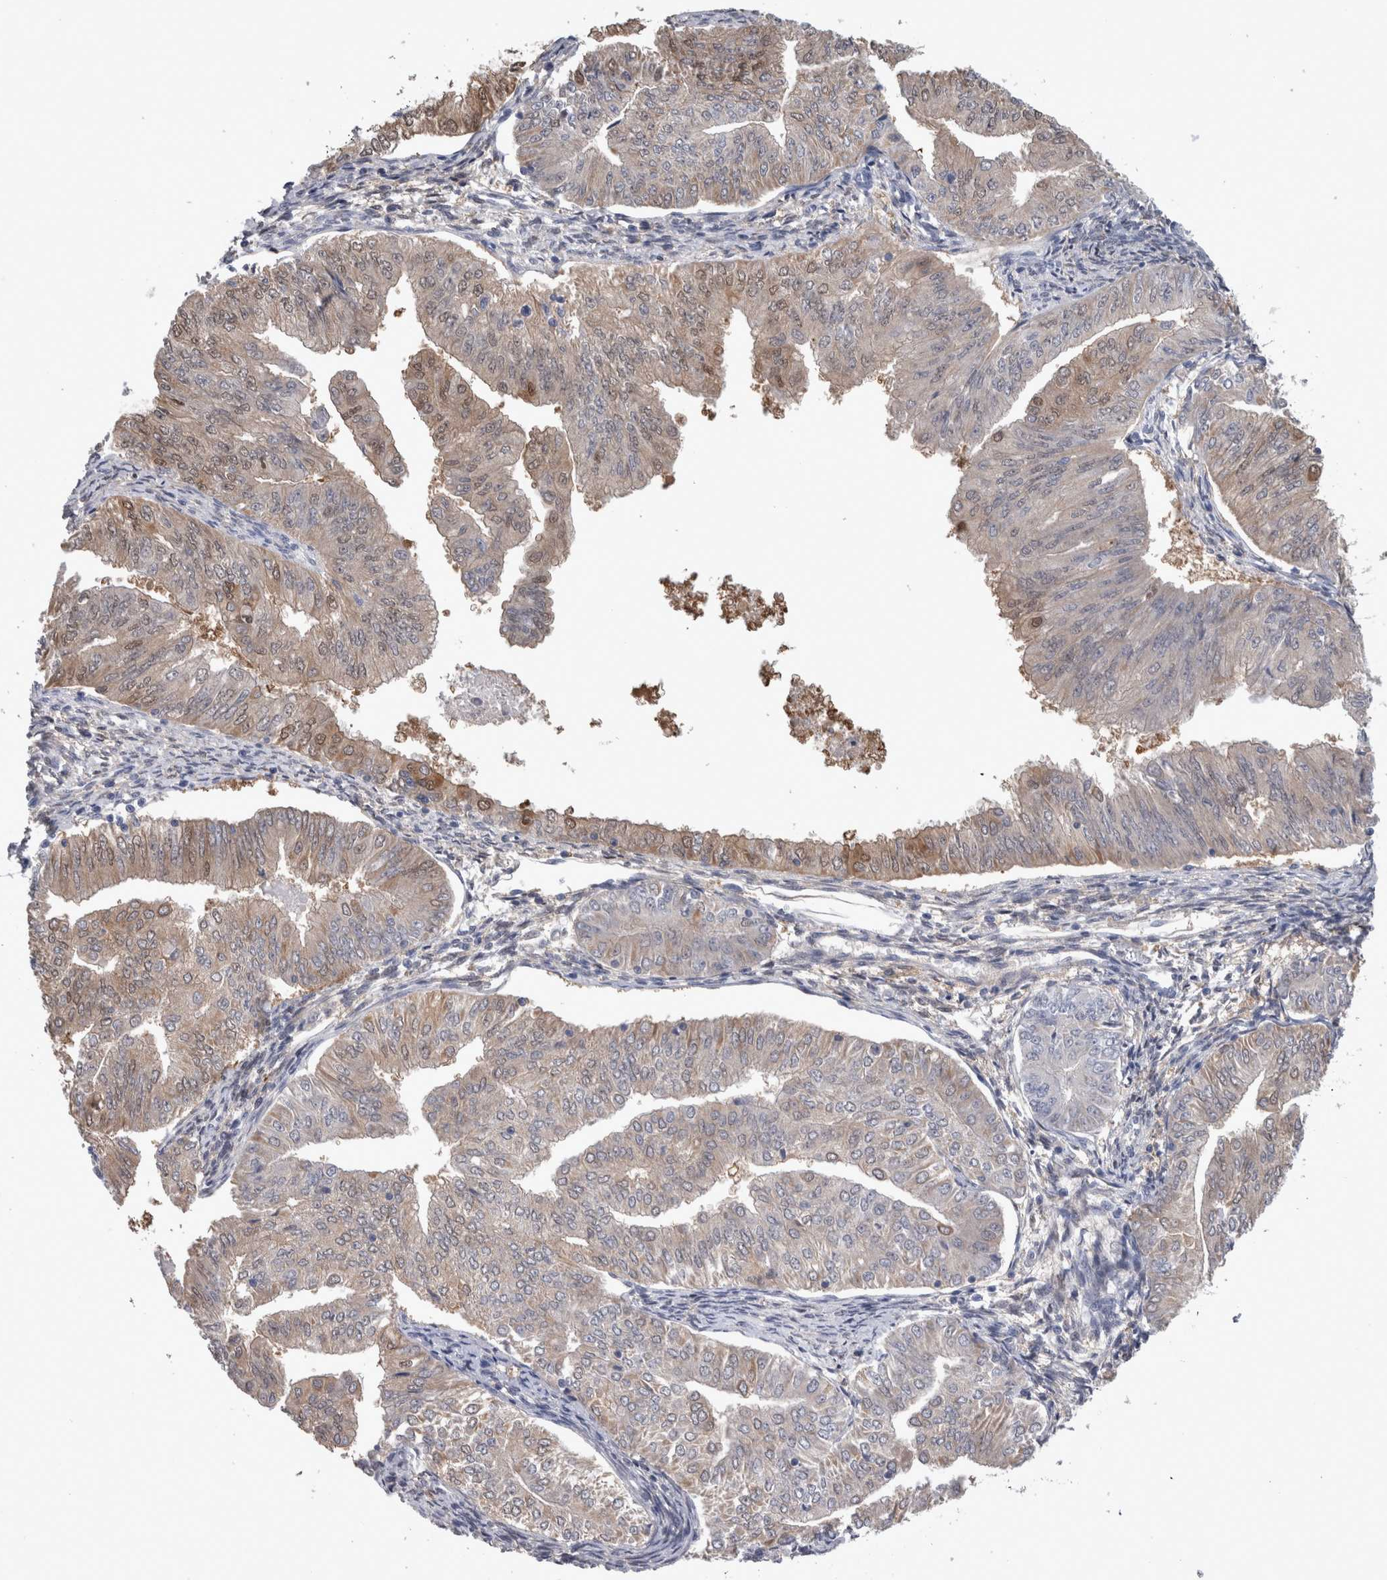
{"staining": {"intensity": "weak", "quantity": "25%-75%", "location": "cytoplasmic/membranous,nuclear"}, "tissue": "endometrial cancer", "cell_type": "Tumor cells", "image_type": "cancer", "snomed": [{"axis": "morphology", "description": "Normal tissue, NOS"}, {"axis": "morphology", "description": "Adenocarcinoma, NOS"}, {"axis": "topography", "description": "Endometrium"}], "caption": "Immunohistochemistry (IHC) micrograph of neoplastic tissue: endometrial cancer stained using immunohistochemistry (IHC) shows low levels of weak protein expression localized specifically in the cytoplasmic/membranous and nuclear of tumor cells, appearing as a cytoplasmic/membranous and nuclear brown color.", "gene": "CA8", "patient": {"sex": "female", "age": 53}}